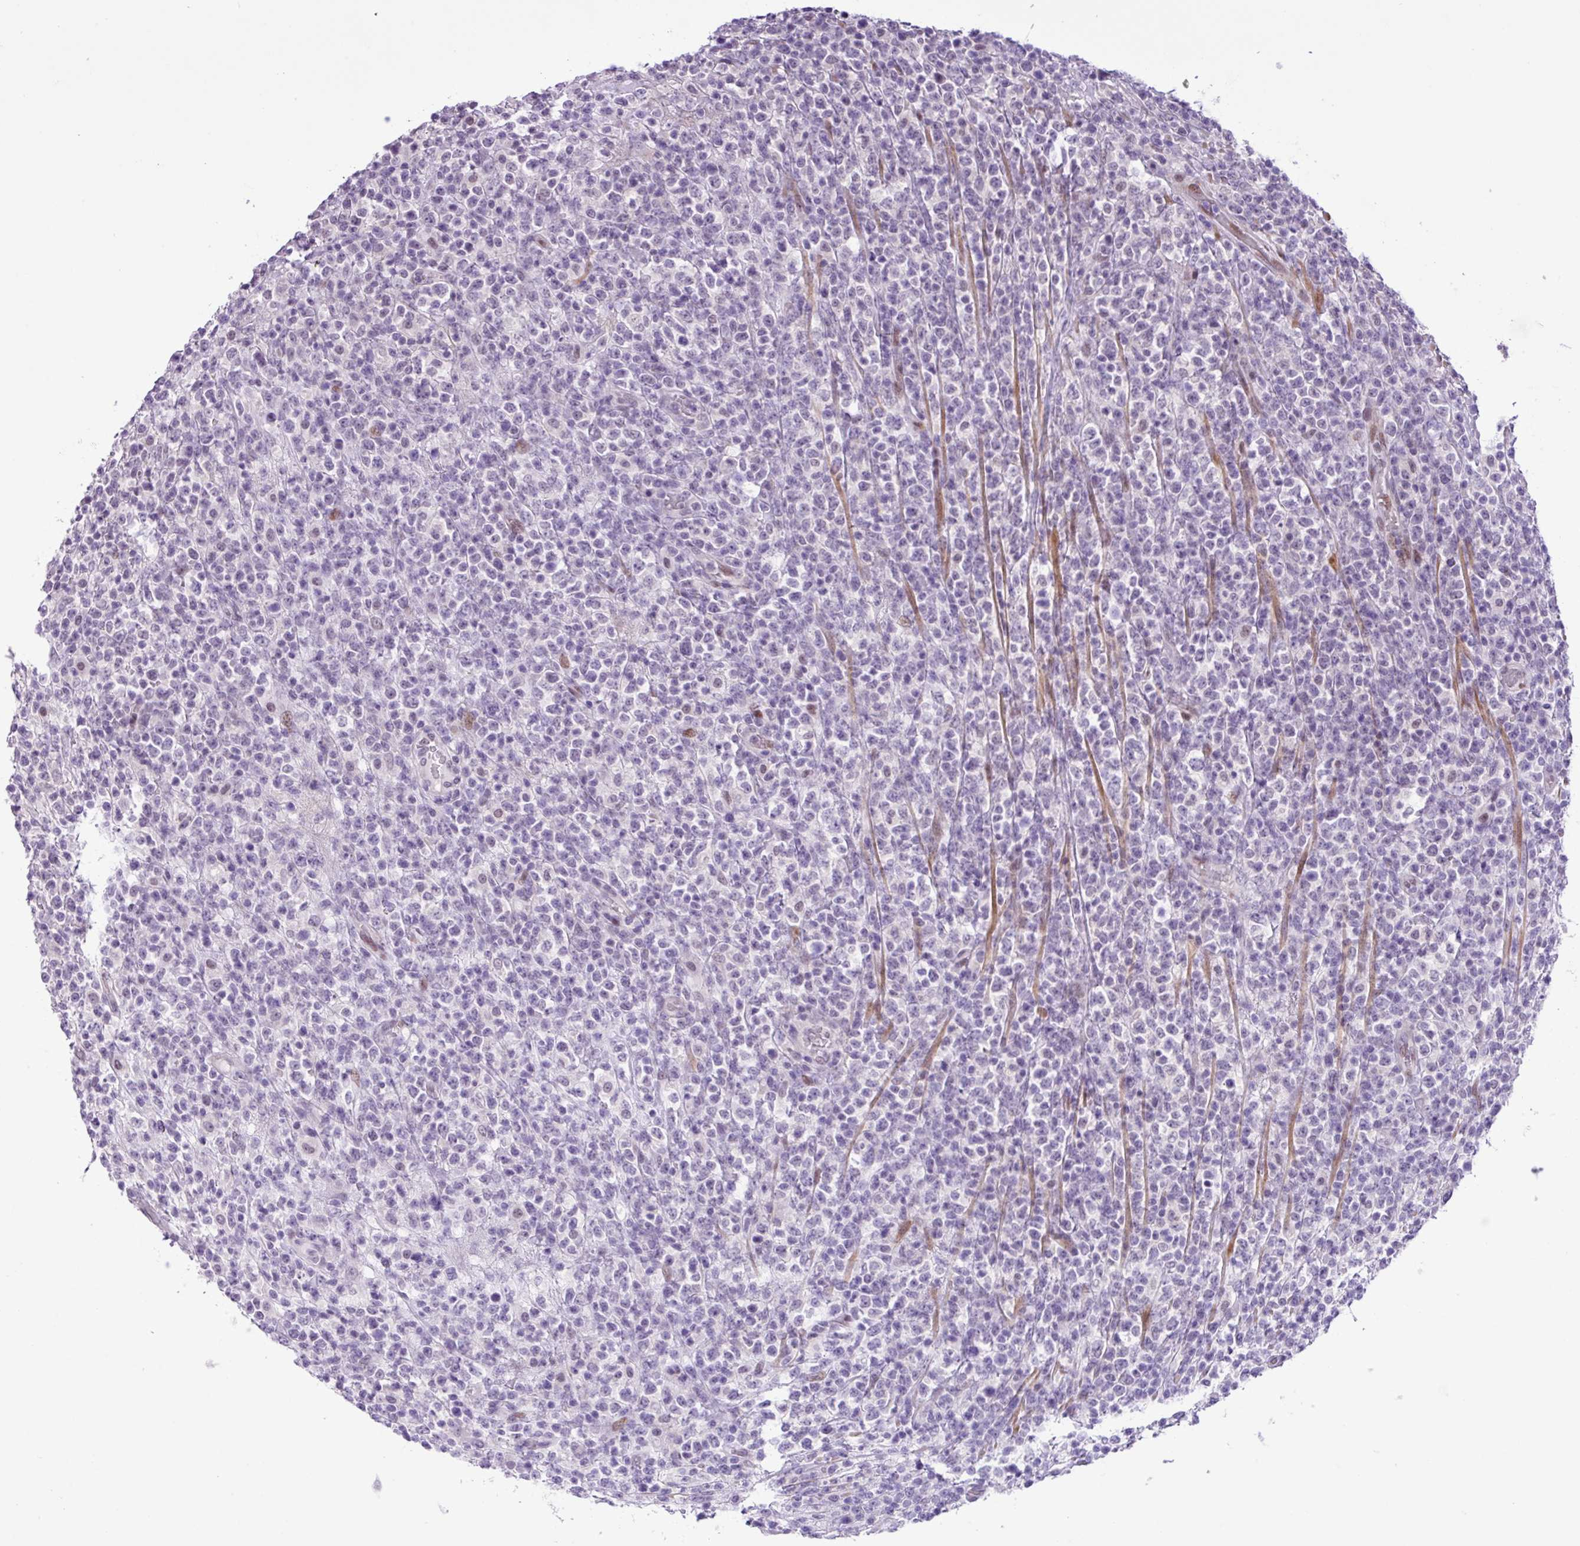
{"staining": {"intensity": "negative", "quantity": "none", "location": "none"}, "tissue": "lymphoma", "cell_type": "Tumor cells", "image_type": "cancer", "snomed": [{"axis": "morphology", "description": "Malignant lymphoma, non-Hodgkin's type, High grade"}, {"axis": "topography", "description": "Colon"}], "caption": "Immunohistochemistry (IHC) histopathology image of lymphoma stained for a protein (brown), which demonstrates no expression in tumor cells. (Immunohistochemistry, brightfield microscopy, high magnification).", "gene": "YLPM1", "patient": {"sex": "female", "age": 53}}